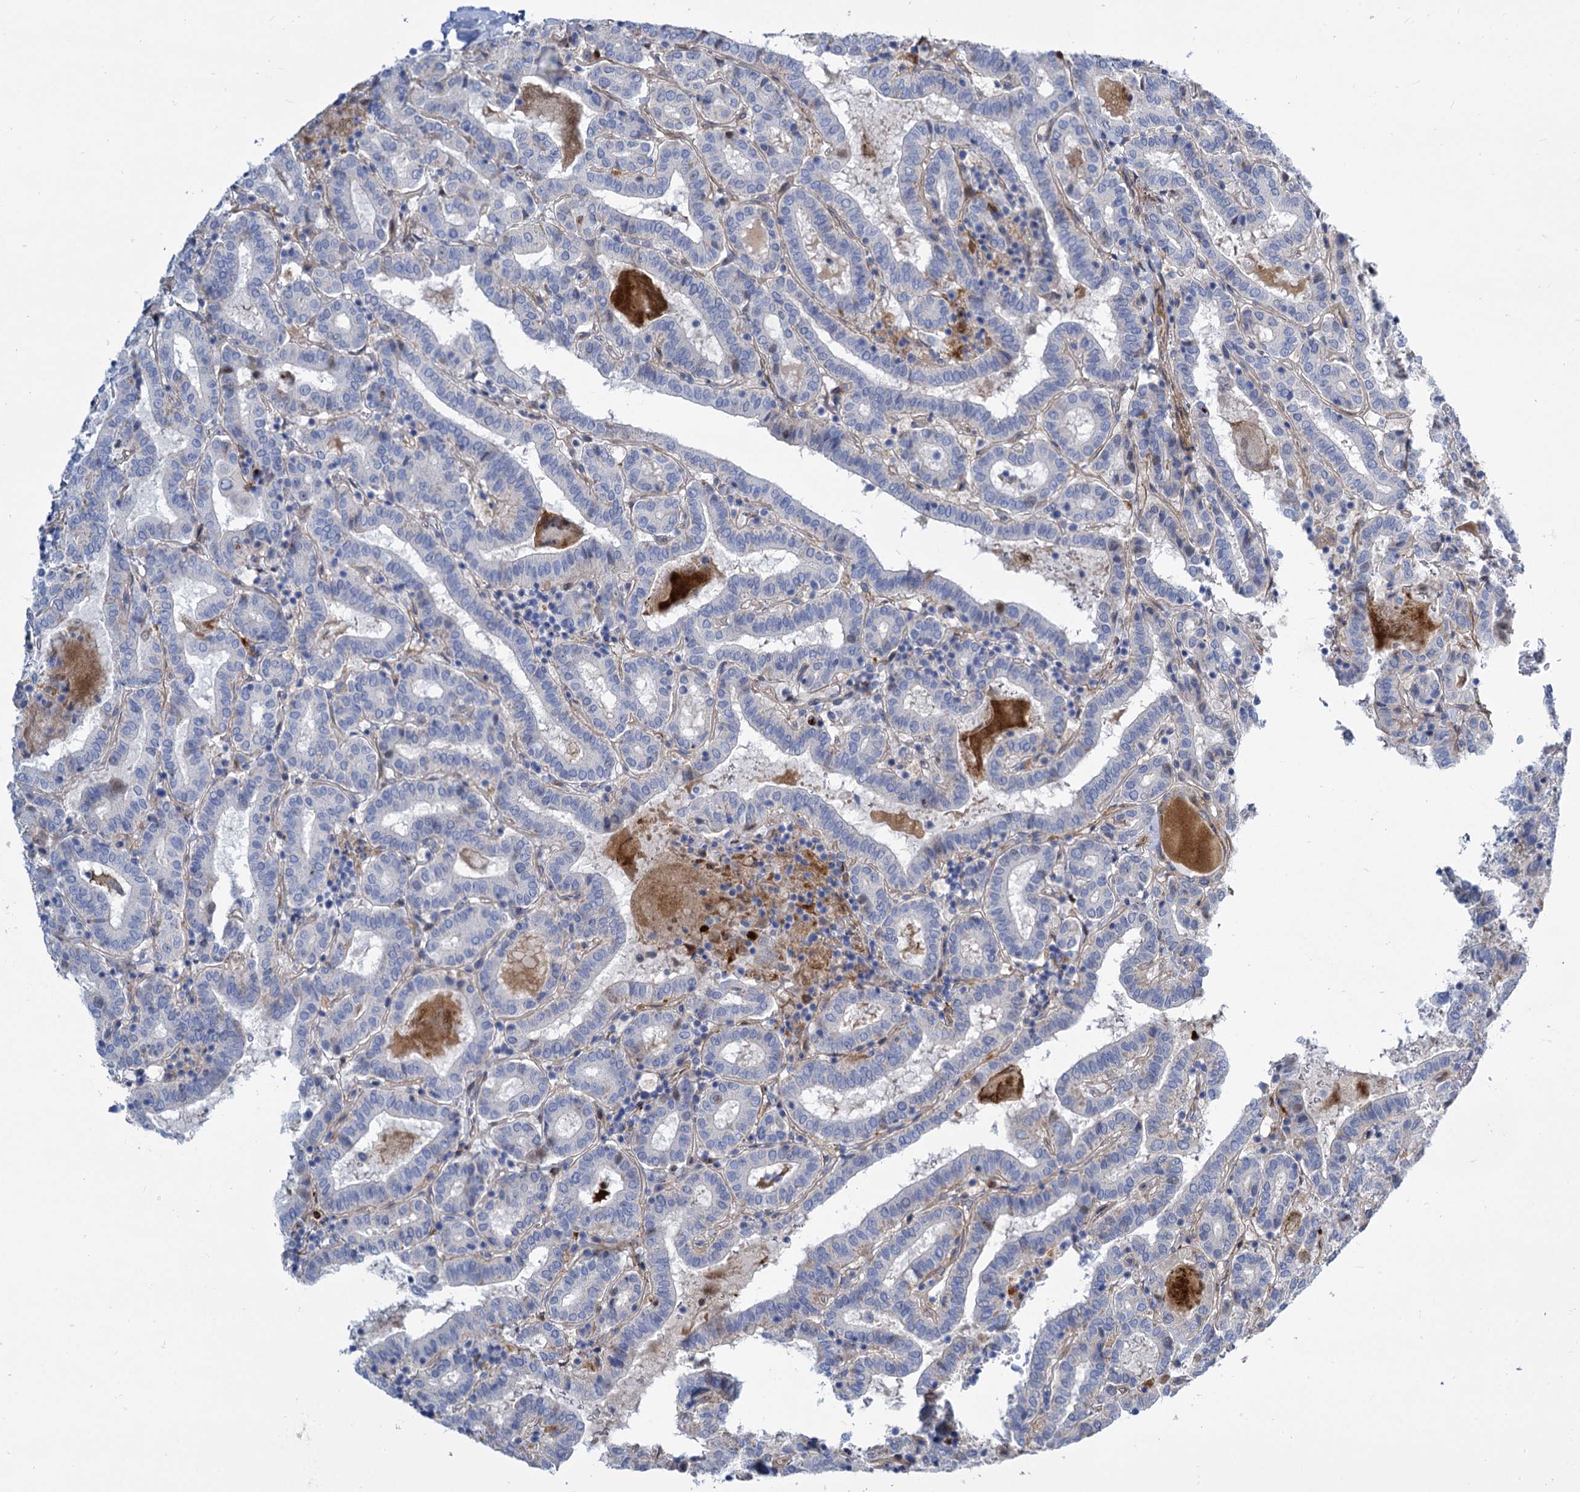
{"staining": {"intensity": "negative", "quantity": "none", "location": "none"}, "tissue": "thyroid cancer", "cell_type": "Tumor cells", "image_type": "cancer", "snomed": [{"axis": "morphology", "description": "Papillary adenocarcinoma, NOS"}, {"axis": "topography", "description": "Thyroid gland"}], "caption": "This is an immunohistochemistry (IHC) micrograph of thyroid papillary adenocarcinoma. There is no staining in tumor cells.", "gene": "TRIM77", "patient": {"sex": "female", "age": 72}}